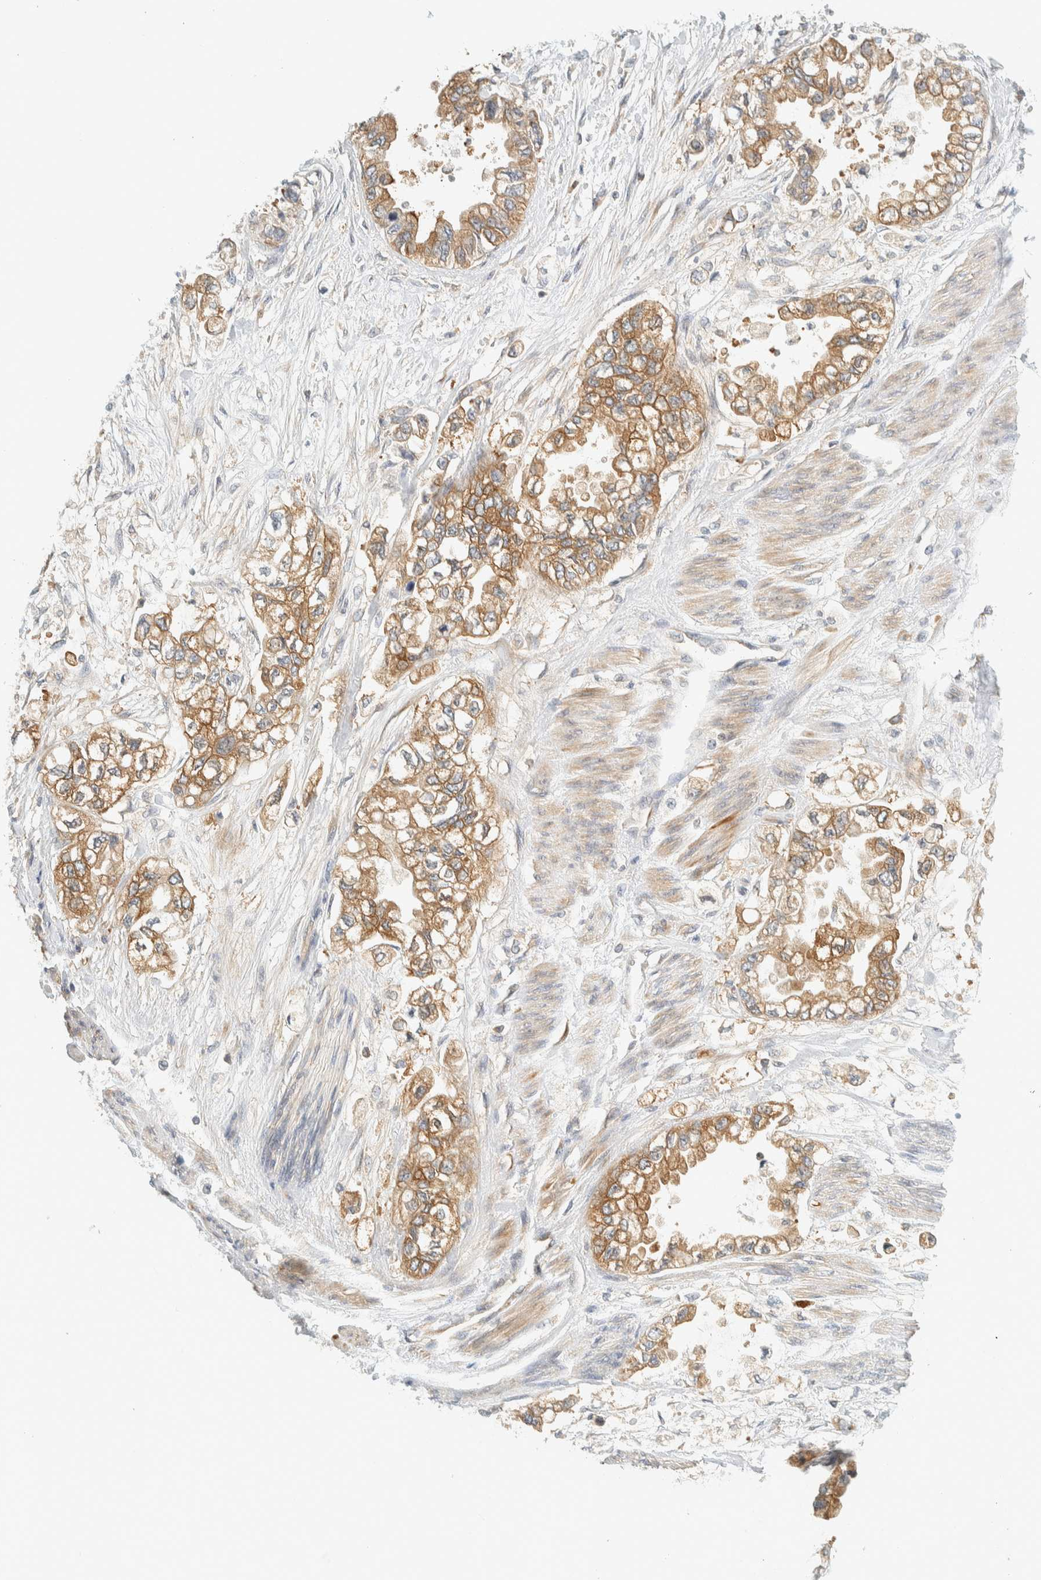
{"staining": {"intensity": "weak", "quantity": ">75%", "location": "cytoplasmic/membranous"}, "tissue": "stomach cancer", "cell_type": "Tumor cells", "image_type": "cancer", "snomed": [{"axis": "morphology", "description": "Normal tissue, NOS"}, {"axis": "morphology", "description": "Adenocarcinoma, NOS"}, {"axis": "topography", "description": "Stomach"}], "caption": "Immunohistochemical staining of adenocarcinoma (stomach) demonstrates low levels of weak cytoplasmic/membranous expression in about >75% of tumor cells.", "gene": "ARFGEF1", "patient": {"sex": "male", "age": 62}}